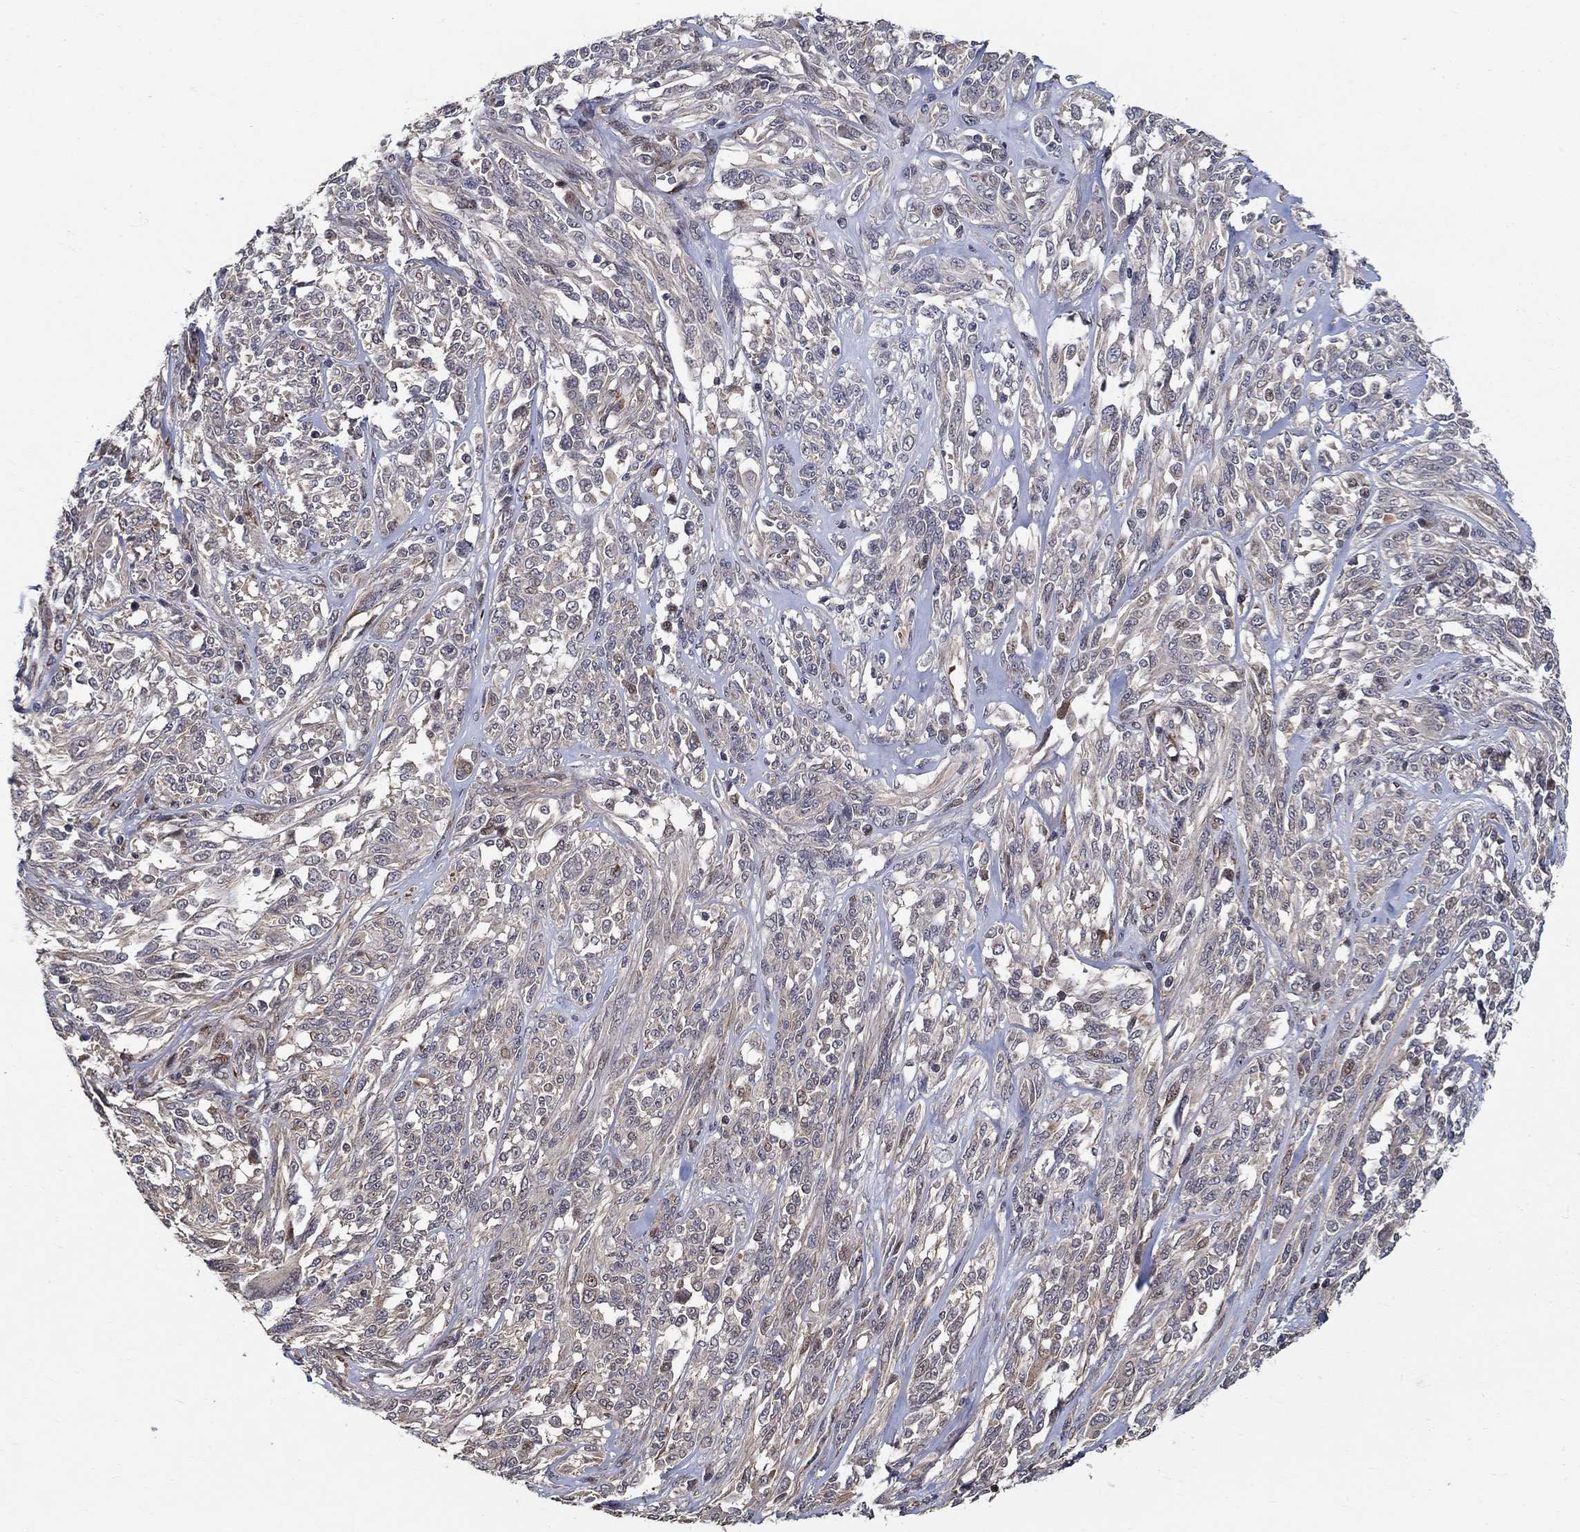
{"staining": {"intensity": "negative", "quantity": "none", "location": "none"}, "tissue": "melanoma", "cell_type": "Tumor cells", "image_type": "cancer", "snomed": [{"axis": "morphology", "description": "Malignant melanoma, NOS"}, {"axis": "topography", "description": "Skin"}], "caption": "IHC of malignant melanoma shows no staining in tumor cells.", "gene": "ZNF594", "patient": {"sex": "female", "age": 91}}